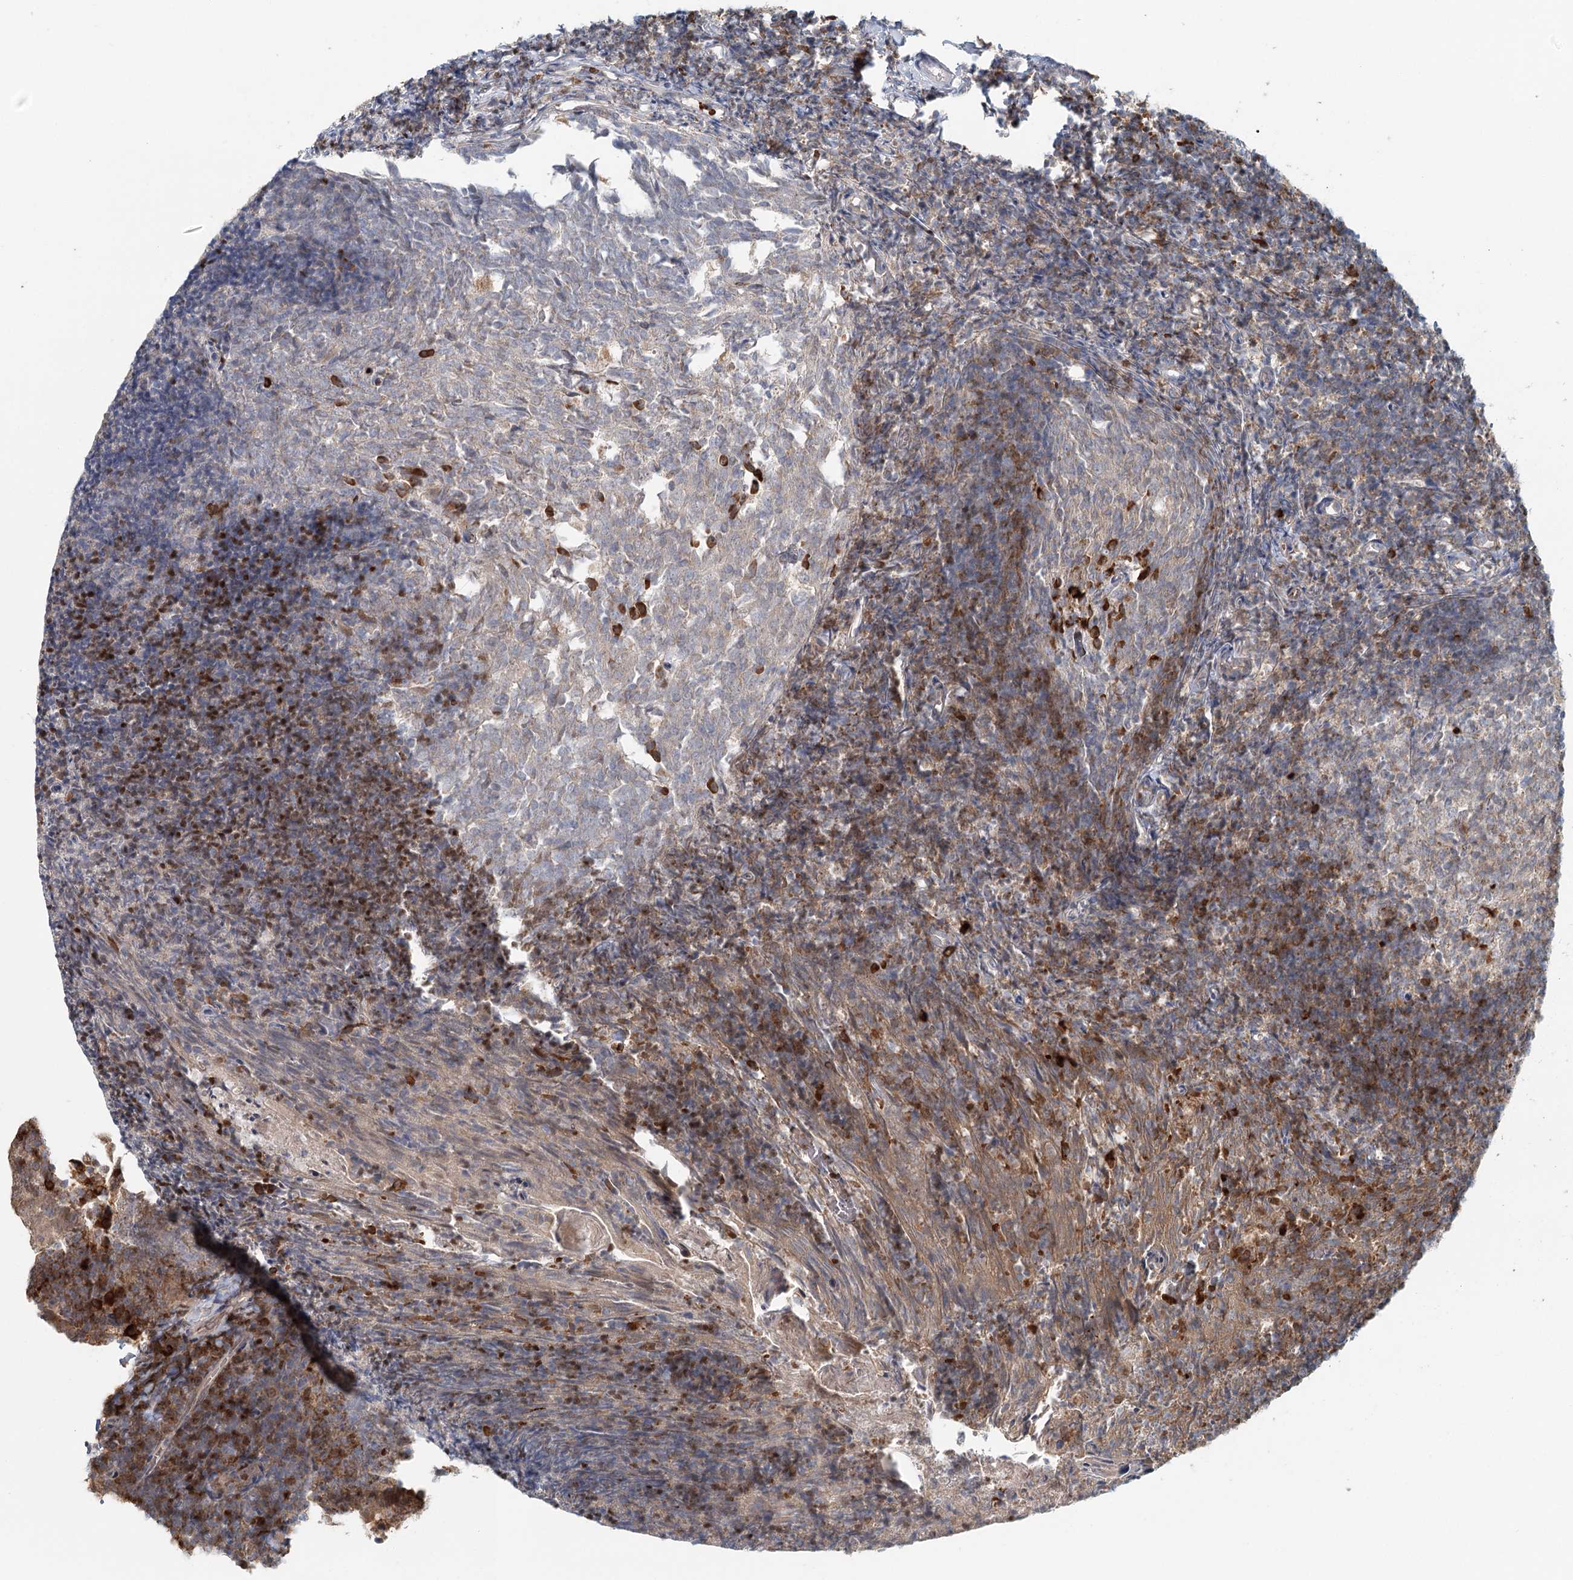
{"staining": {"intensity": "moderate", "quantity": "<25%", "location": "nuclear"}, "tissue": "tonsil", "cell_type": "Germinal center cells", "image_type": "normal", "snomed": [{"axis": "morphology", "description": "Normal tissue, NOS"}, {"axis": "topography", "description": "Tonsil"}], "caption": "IHC staining of unremarkable tonsil, which shows low levels of moderate nuclear expression in about <25% of germinal center cells indicating moderate nuclear protein positivity. The staining was performed using DAB (3,3'-diaminobenzidine) (brown) for protein detection and nuclei were counterstained in hematoxylin (blue).", "gene": "ADK", "patient": {"sex": "female", "age": 10}}